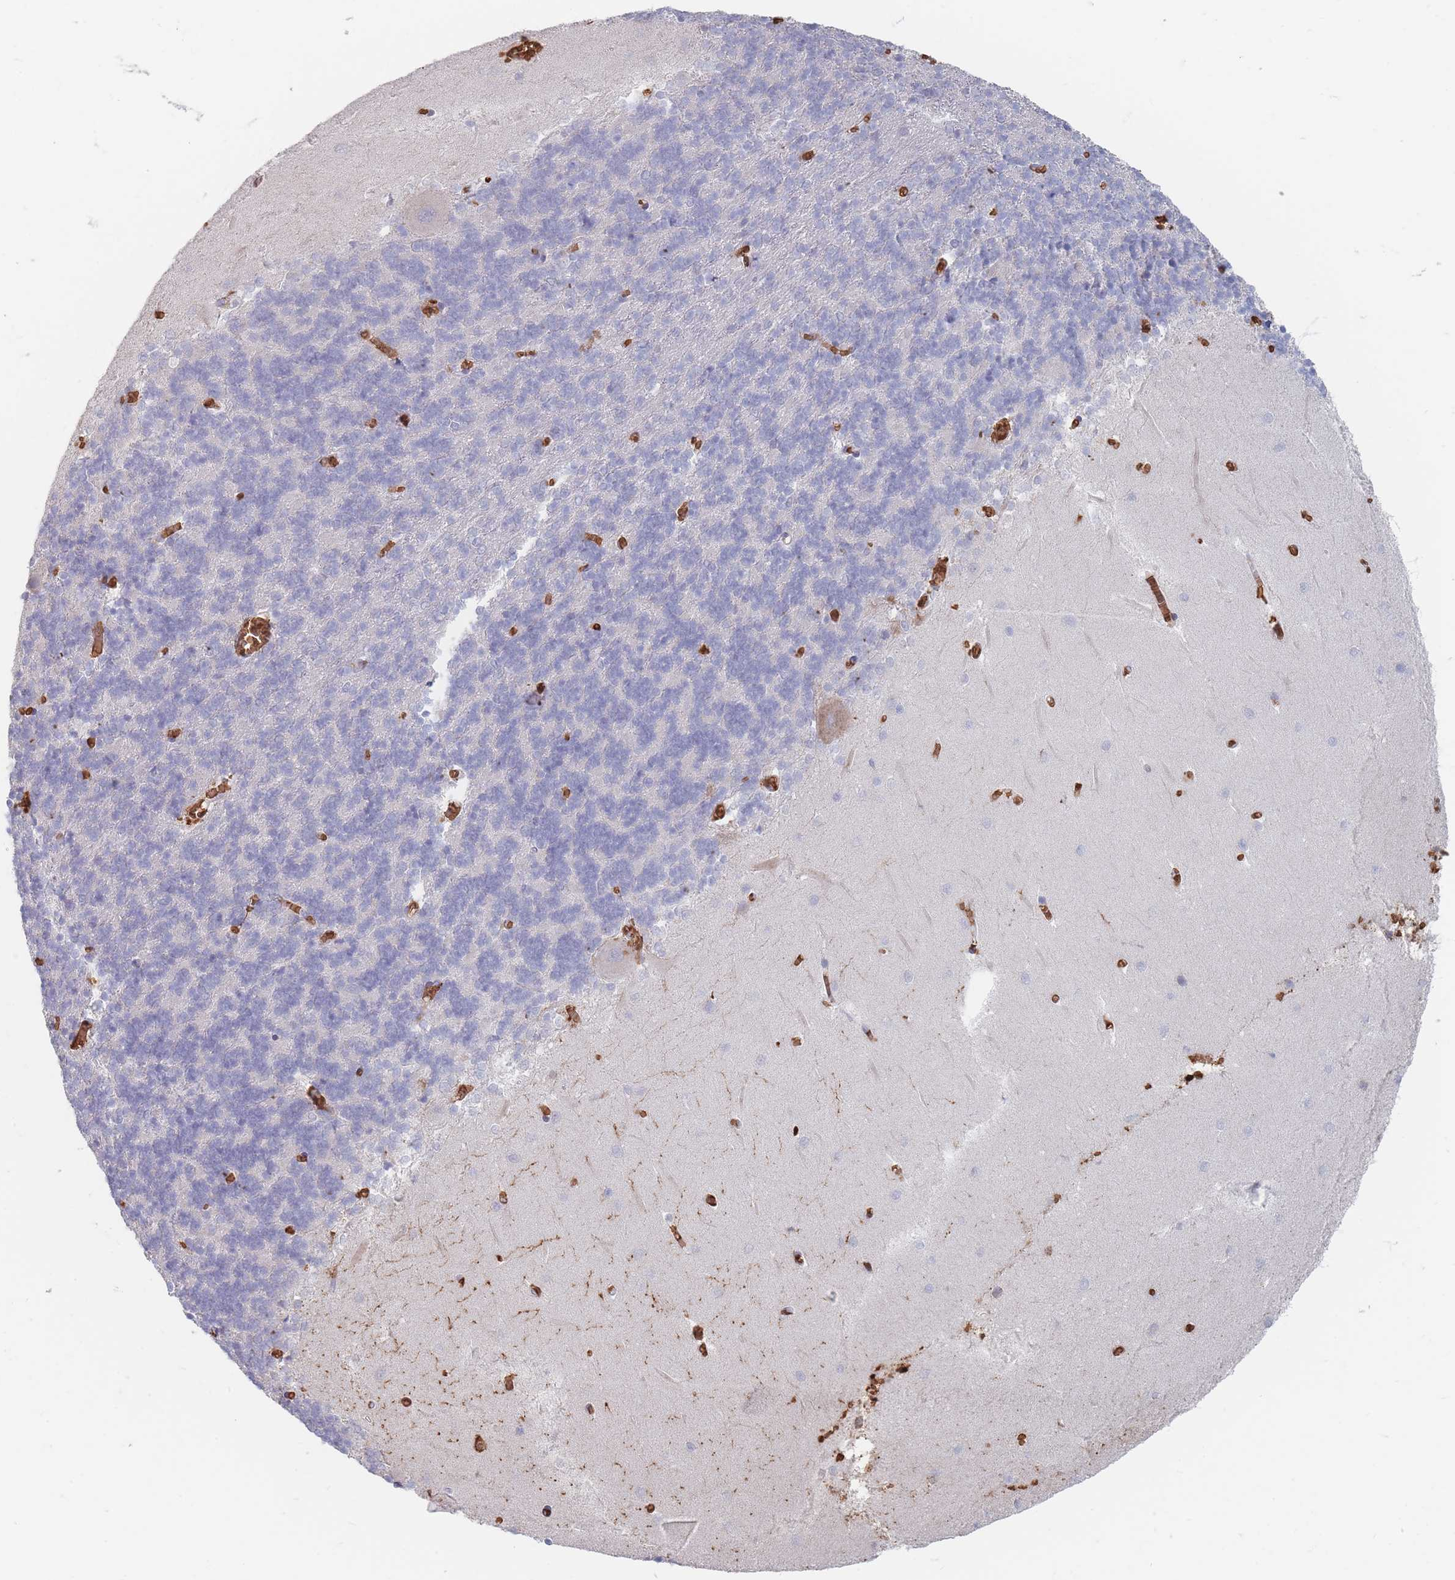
{"staining": {"intensity": "negative", "quantity": "none", "location": "none"}, "tissue": "cerebellum", "cell_type": "Cells in granular layer", "image_type": "normal", "snomed": [{"axis": "morphology", "description": "Normal tissue, NOS"}, {"axis": "topography", "description": "Cerebellum"}], "caption": "IHC image of unremarkable human cerebellum stained for a protein (brown), which displays no staining in cells in granular layer.", "gene": "SLC2A6", "patient": {"sex": "male", "age": 37}}